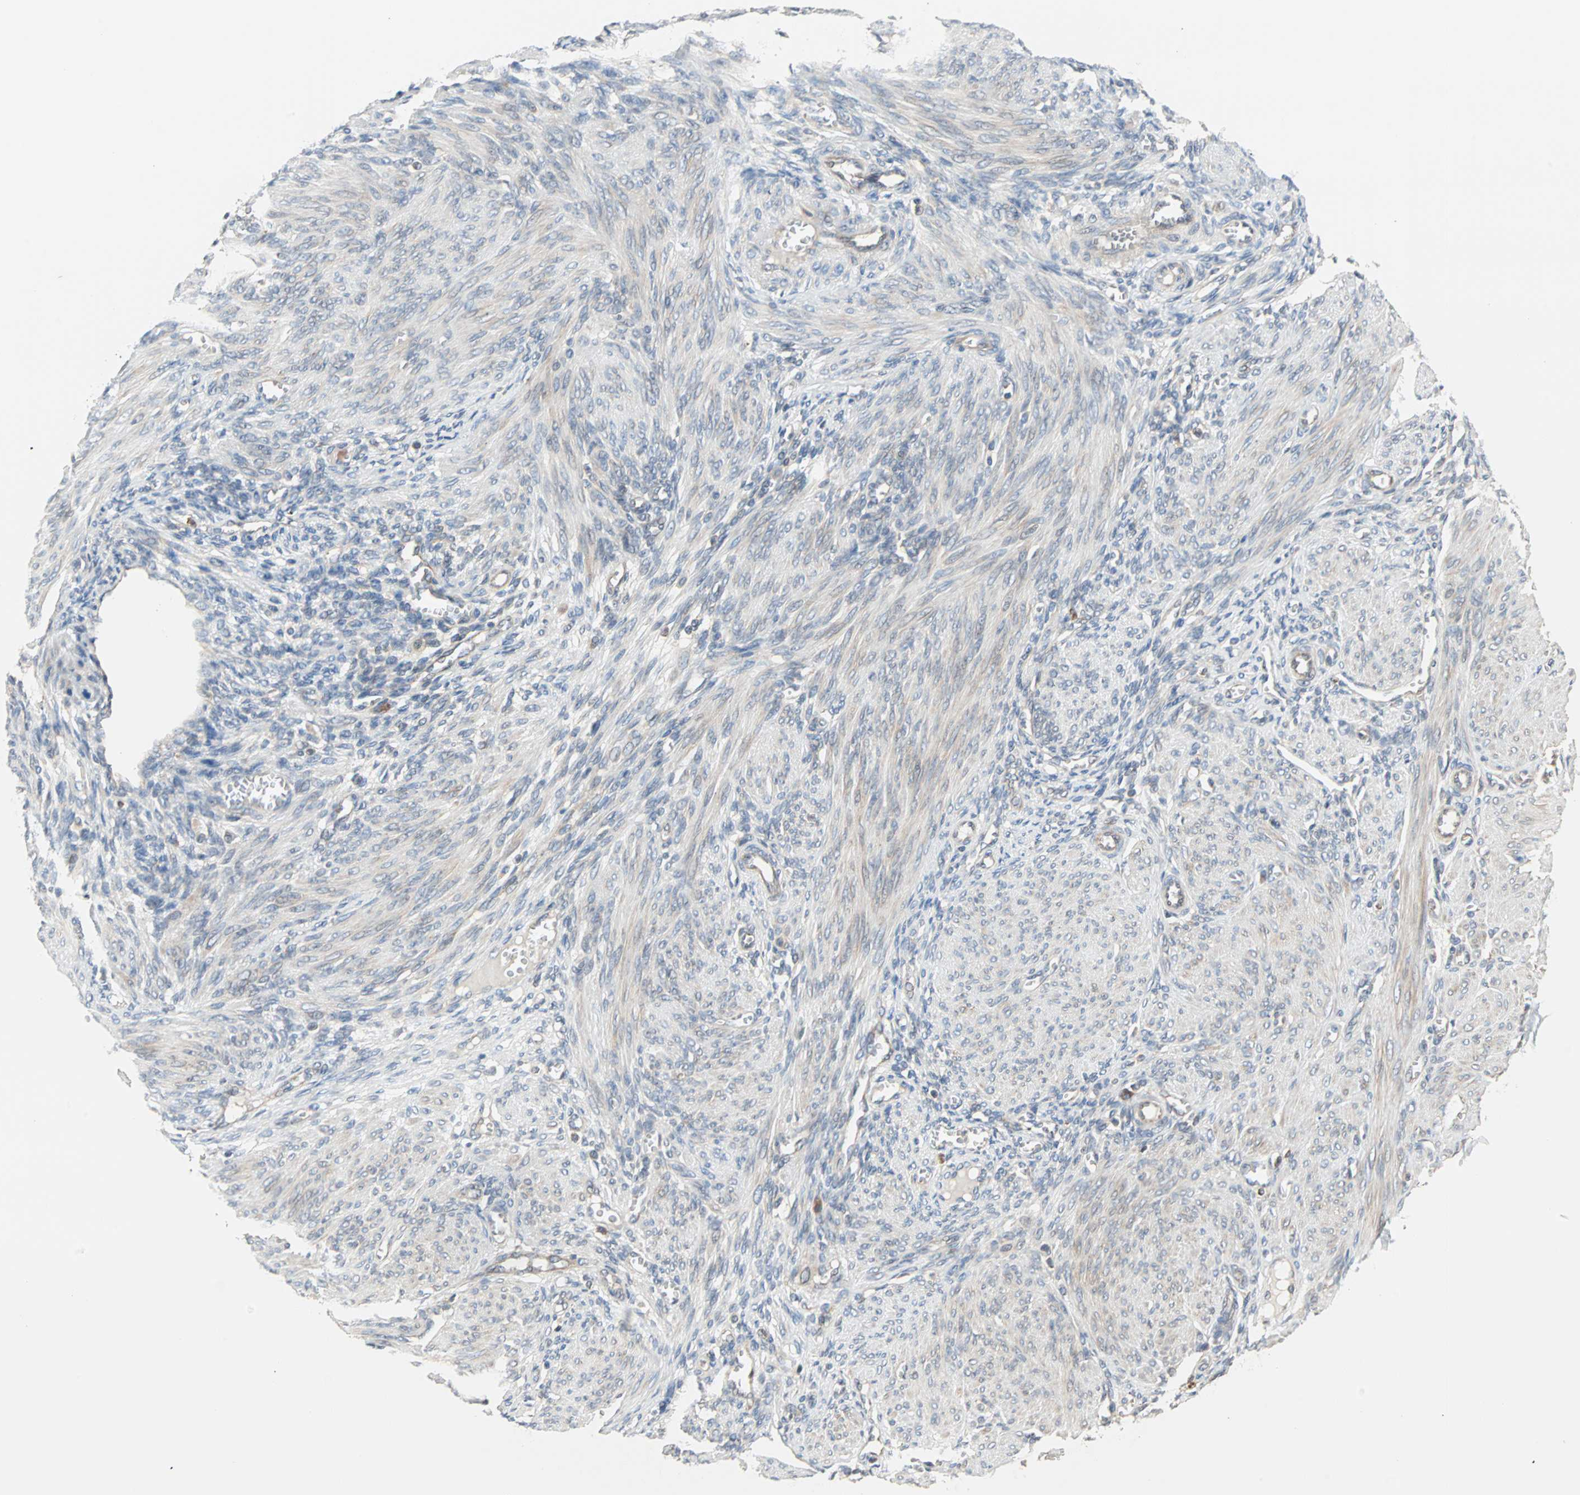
{"staining": {"intensity": "negative", "quantity": "none", "location": "none"}, "tissue": "endometrium", "cell_type": "Cells in endometrial stroma", "image_type": "normal", "snomed": [{"axis": "morphology", "description": "Normal tissue, NOS"}, {"axis": "topography", "description": "Endometrium"}], "caption": "High power microscopy image of an IHC image of normal endometrium, revealing no significant staining in cells in endometrial stroma.", "gene": "SAR1A", "patient": {"sex": "female", "age": 72}}